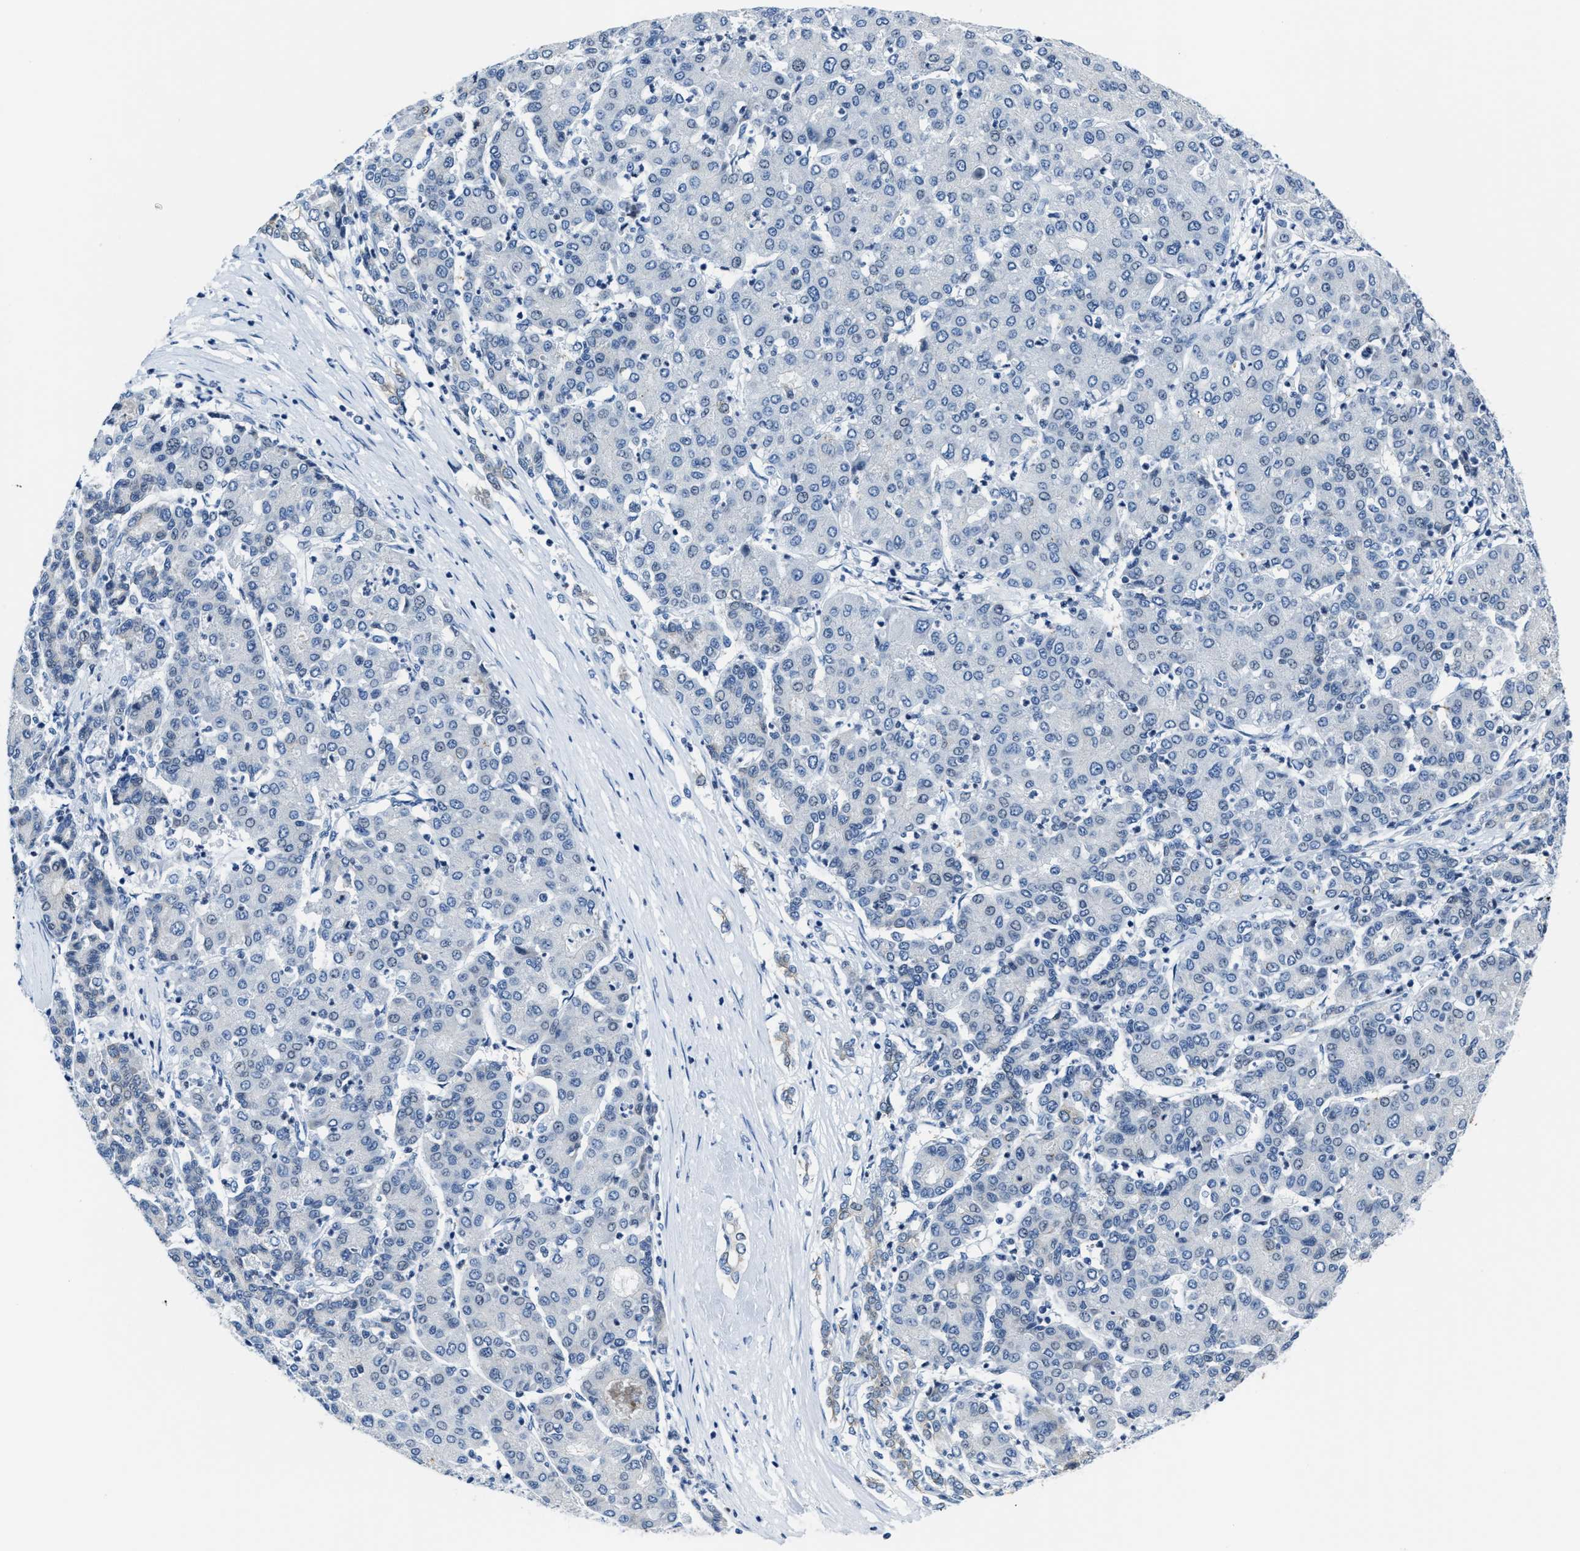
{"staining": {"intensity": "negative", "quantity": "none", "location": "none"}, "tissue": "liver cancer", "cell_type": "Tumor cells", "image_type": "cancer", "snomed": [{"axis": "morphology", "description": "Carcinoma, Hepatocellular, NOS"}, {"axis": "topography", "description": "Liver"}], "caption": "Tumor cells show no significant staining in liver cancer (hepatocellular carcinoma).", "gene": "ASZ1", "patient": {"sex": "male", "age": 65}}